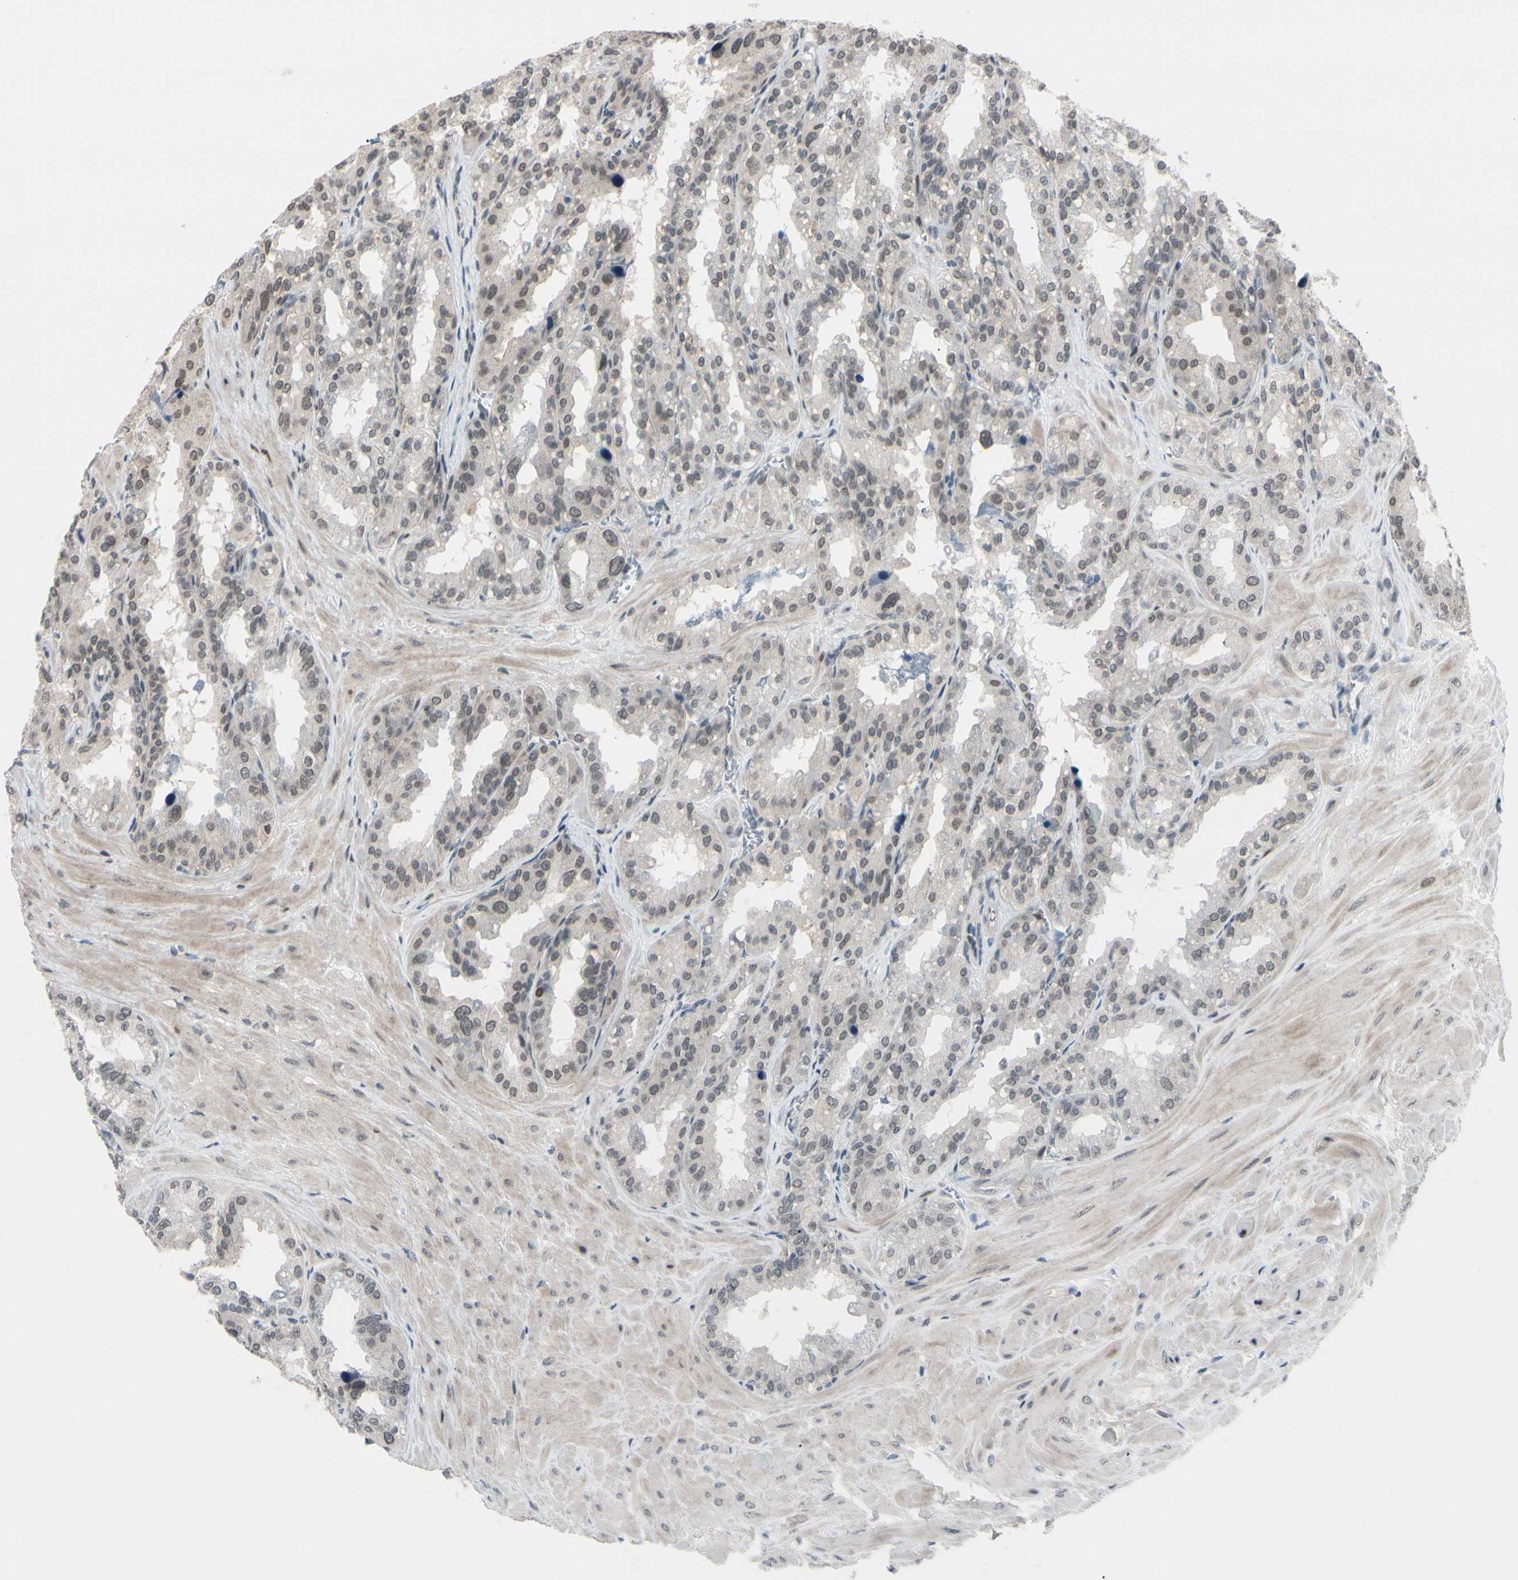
{"staining": {"intensity": "weak", "quantity": ">75%", "location": "cytoplasmic/membranous,nuclear"}, "tissue": "seminal vesicle", "cell_type": "Glandular cells", "image_type": "normal", "snomed": [{"axis": "morphology", "description": "Normal tissue, NOS"}, {"axis": "topography", "description": "Prostate"}, {"axis": "topography", "description": "Seminal veicle"}], "caption": "An immunohistochemistry histopathology image of unremarkable tissue is shown. Protein staining in brown shows weak cytoplasmic/membranous,nuclear positivity in seminal vesicle within glandular cells.", "gene": "BRMS1", "patient": {"sex": "male", "age": 51}}